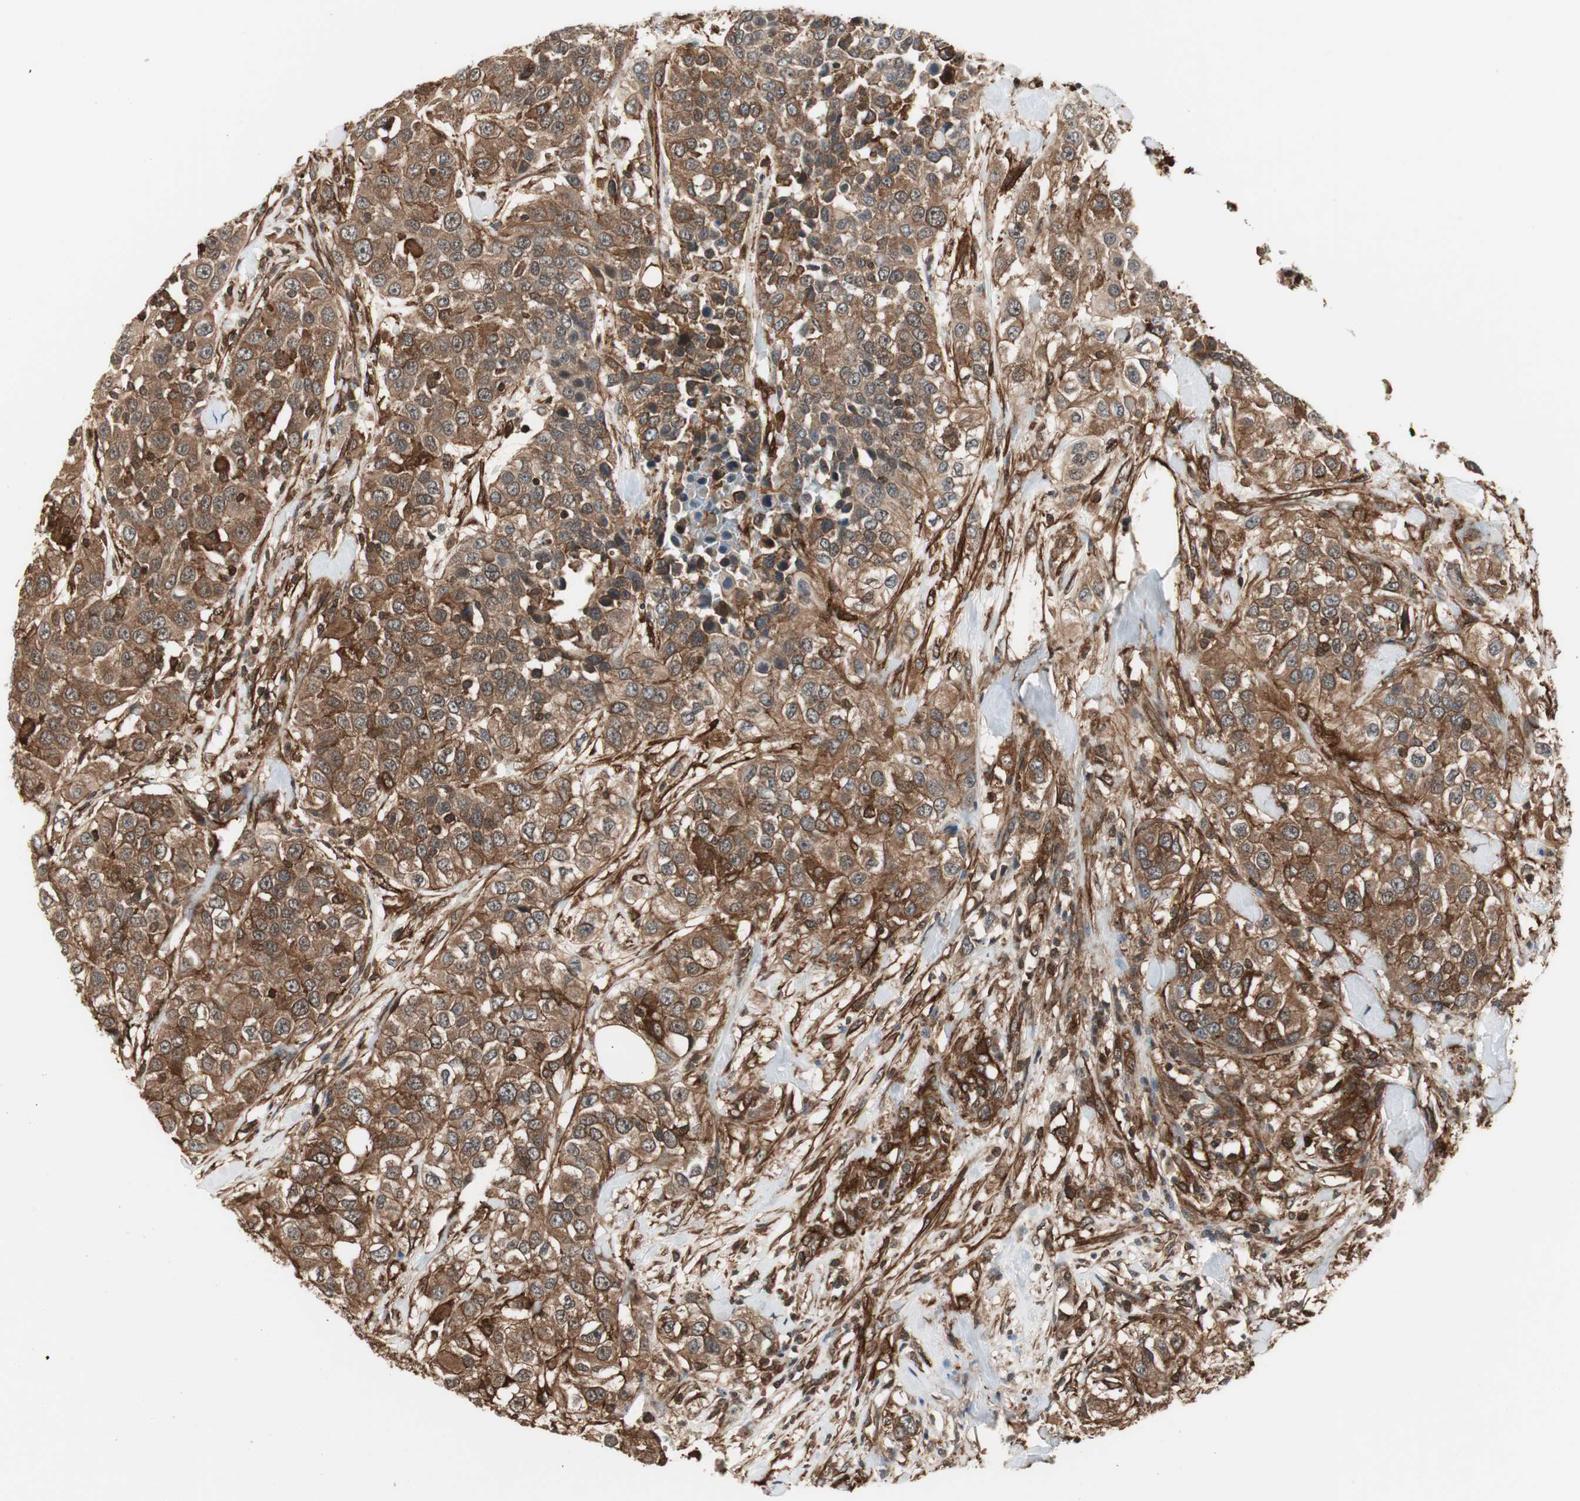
{"staining": {"intensity": "strong", "quantity": ">75%", "location": "cytoplasmic/membranous"}, "tissue": "urothelial cancer", "cell_type": "Tumor cells", "image_type": "cancer", "snomed": [{"axis": "morphology", "description": "Urothelial carcinoma, High grade"}, {"axis": "topography", "description": "Urinary bladder"}], "caption": "A histopathology image of human urothelial carcinoma (high-grade) stained for a protein demonstrates strong cytoplasmic/membranous brown staining in tumor cells. Ihc stains the protein of interest in brown and the nuclei are stained blue.", "gene": "PTPN11", "patient": {"sex": "female", "age": 80}}